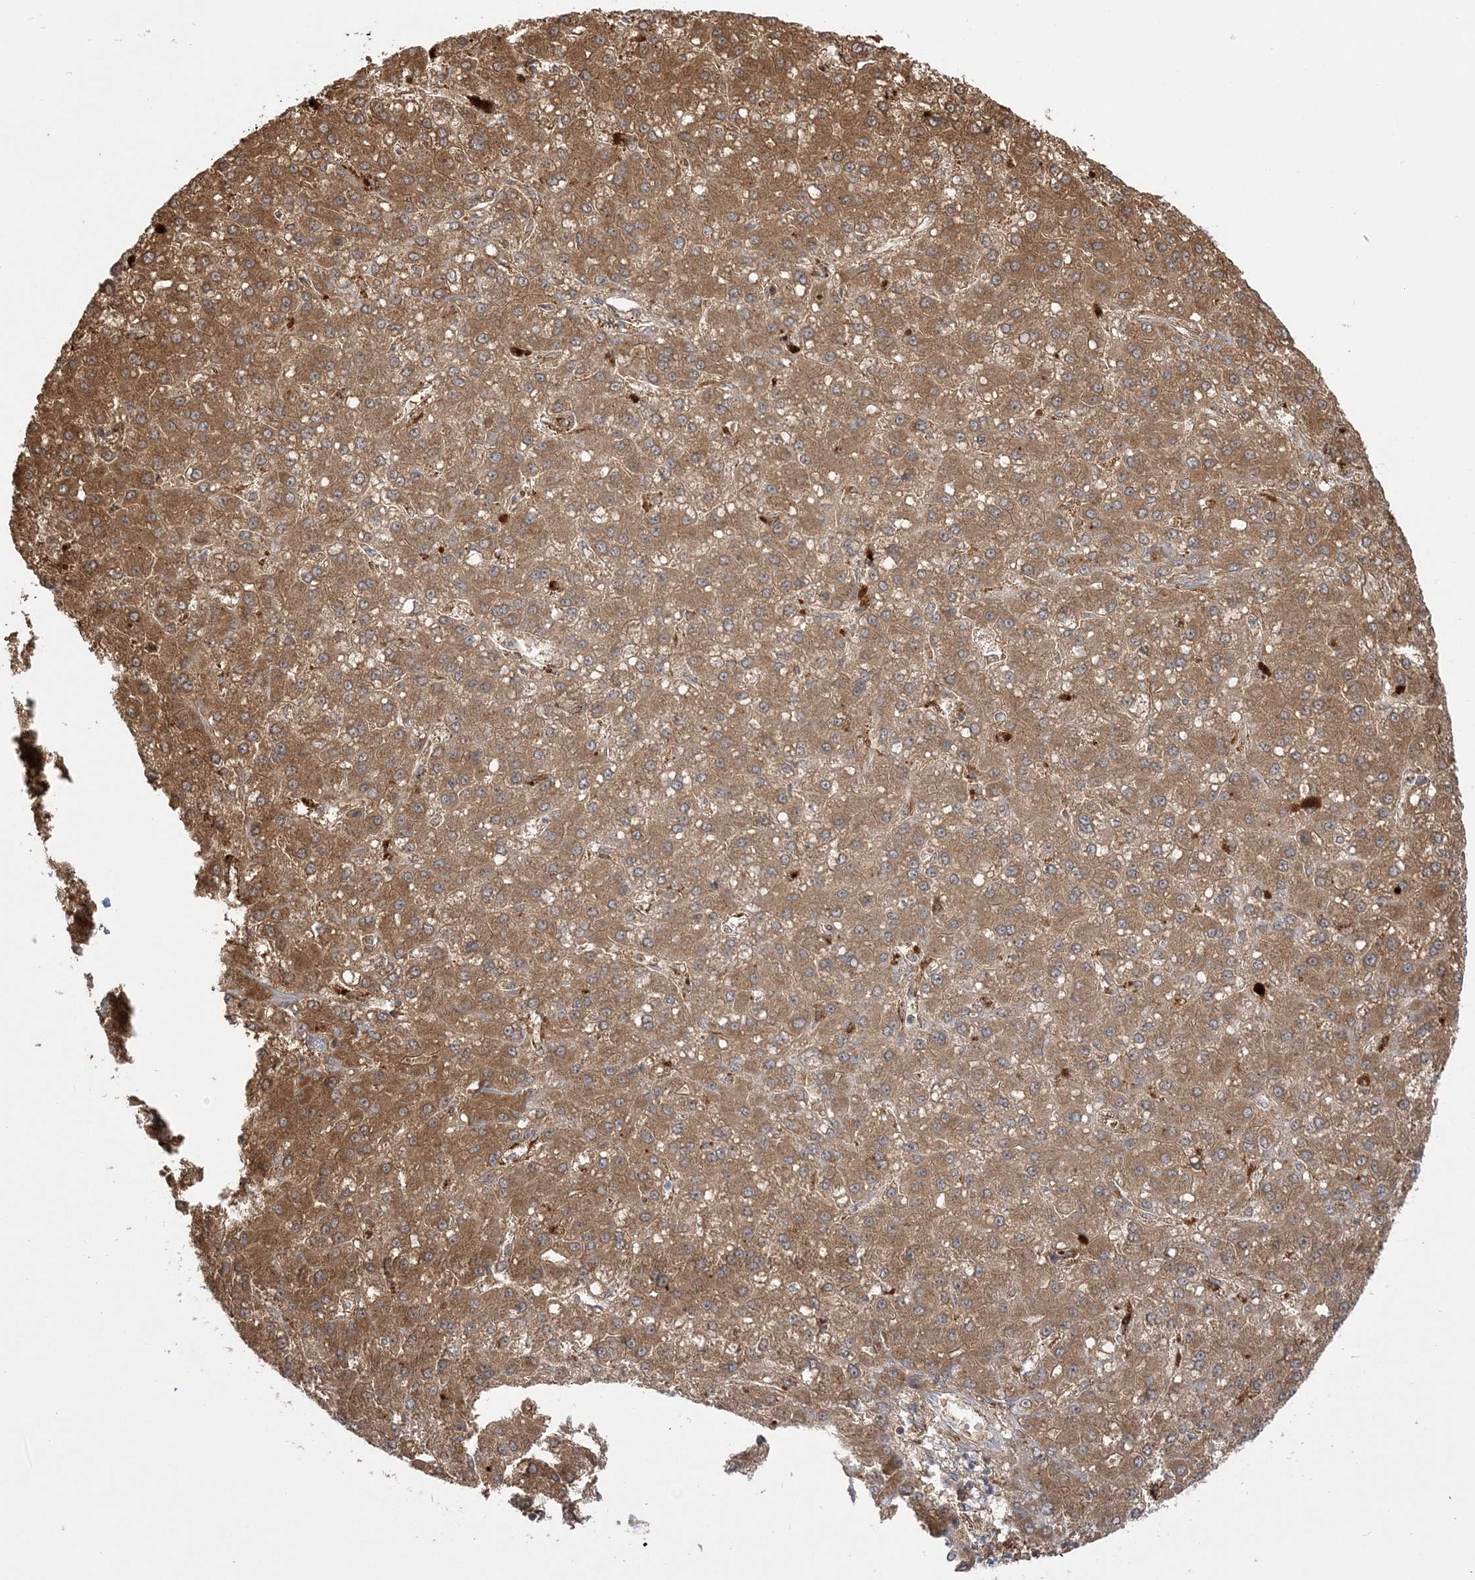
{"staining": {"intensity": "moderate", "quantity": ">75%", "location": "cytoplasmic/membranous"}, "tissue": "liver cancer", "cell_type": "Tumor cells", "image_type": "cancer", "snomed": [{"axis": "morphology", "description": "Carcinoma, Hepatocellular, NOS"}, {"axis": "topography", "description": "Liver"}], "caption": "Approximately >75% of tumor cells in human liver hepatocellular carcinoma display moderate cytoplasmic/membranous protein staining as visualized by brown immunohistochemical staining.", "gene": "HAAO", "patient": {"sex": "male", "age": 67}}